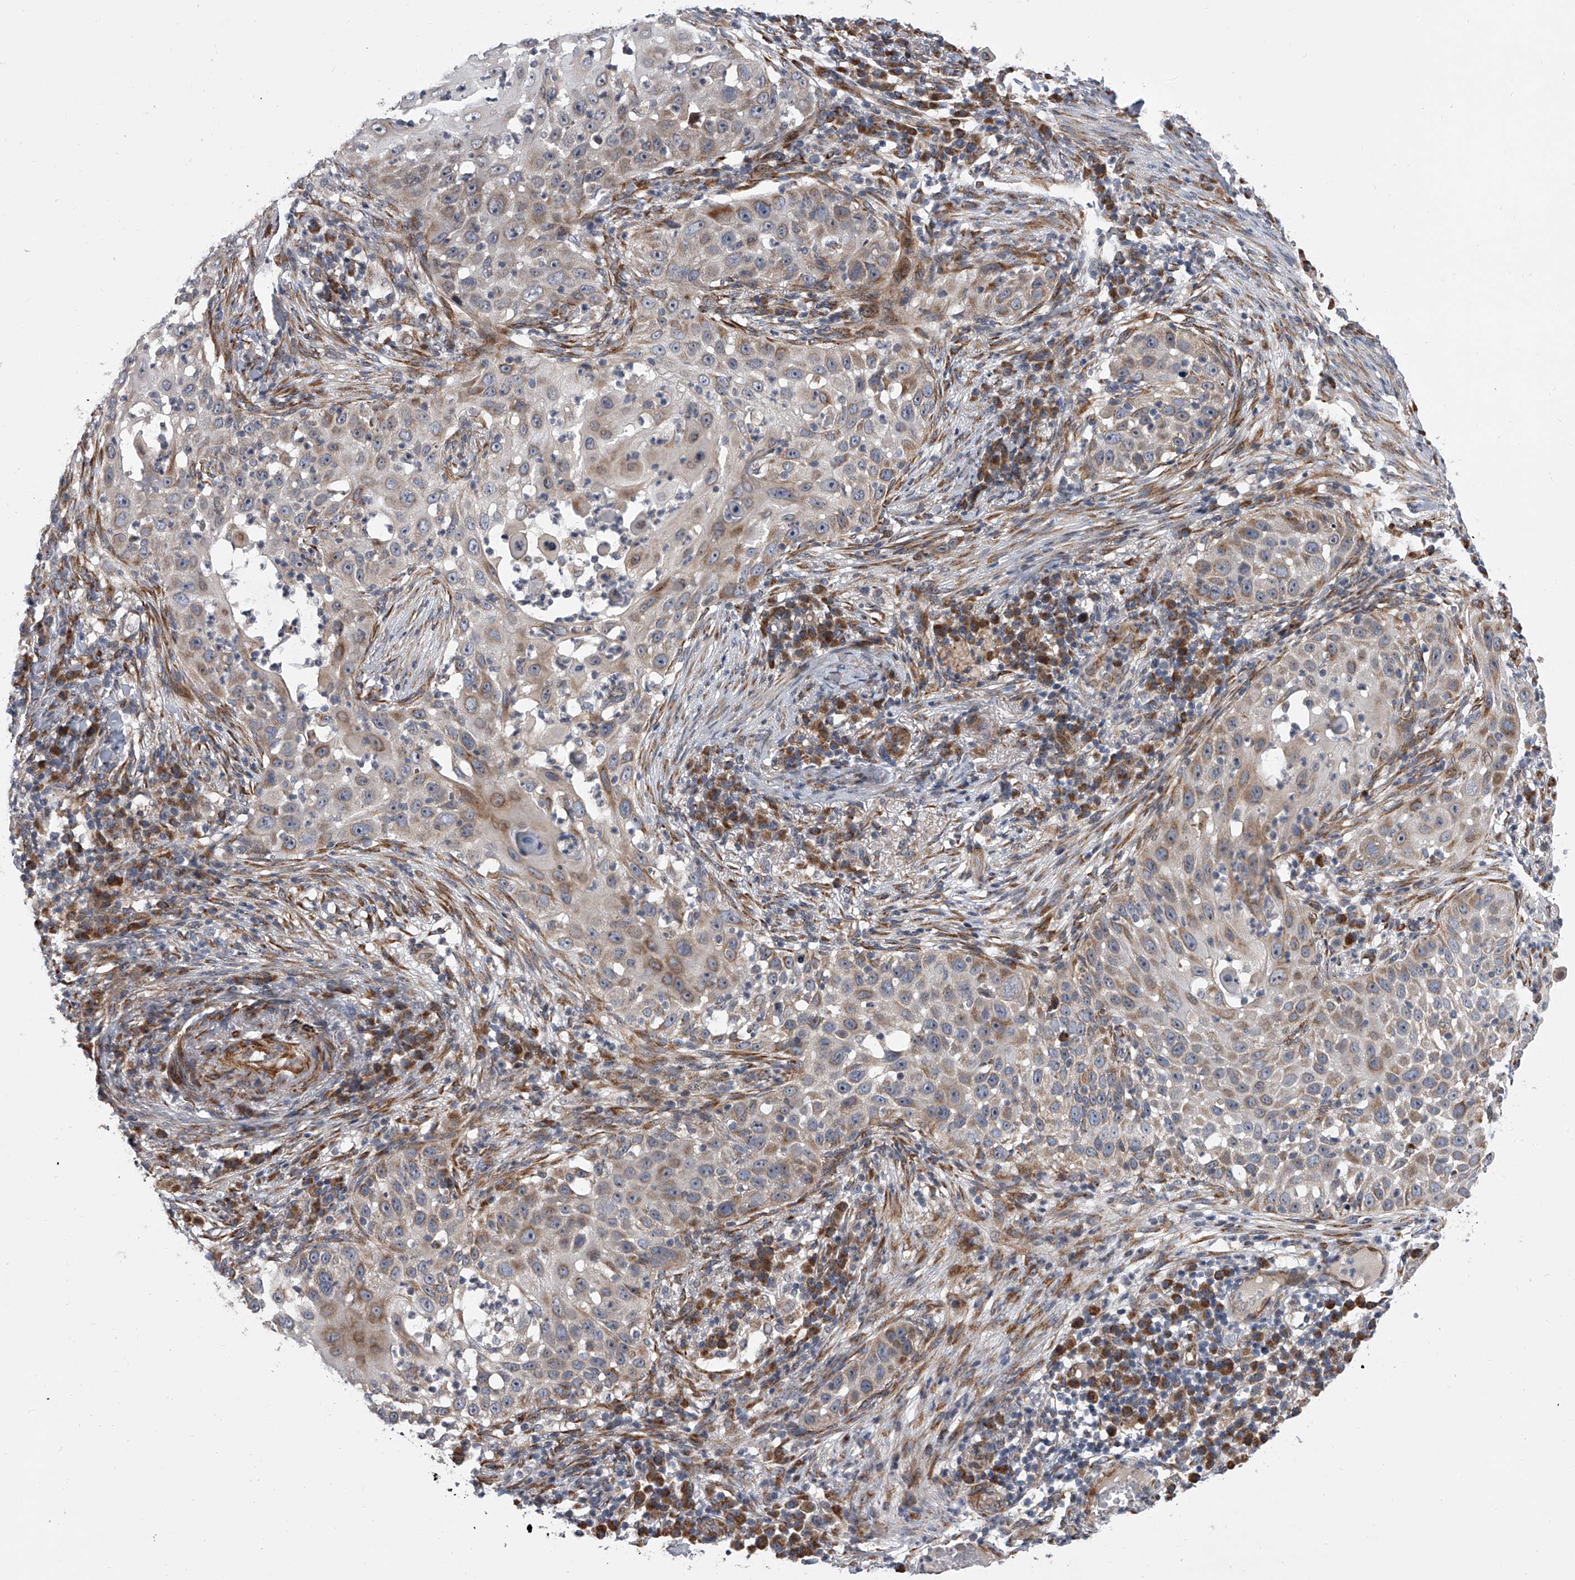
{"staining": {"intensity": "weak", "quantity": "25%-75%", "location": "cytoplasmic/membranous"}, "tissue": "skin cancer", "cell_type": "Tumor cells", "image_type": "cancer", "snomed": [{"axis": "morphology", "description": "Squamous cell carcinoma, NOS"}, {"axis": "topography", "description": "Skin"}], "caption": "Skin cancer stained with immunohistochemistry shows weak cytoplasmic/membranous staining in approximately 25%-75% of tumor cells. The protein is stained brown, and the nuclei are stained in blue (DAB (3,3'-diaminobenzidine) IHC with brightfield microscopy, high magnification).", "gene": "DLGAP2", "patient": {"sex": "female", "age": 44}}